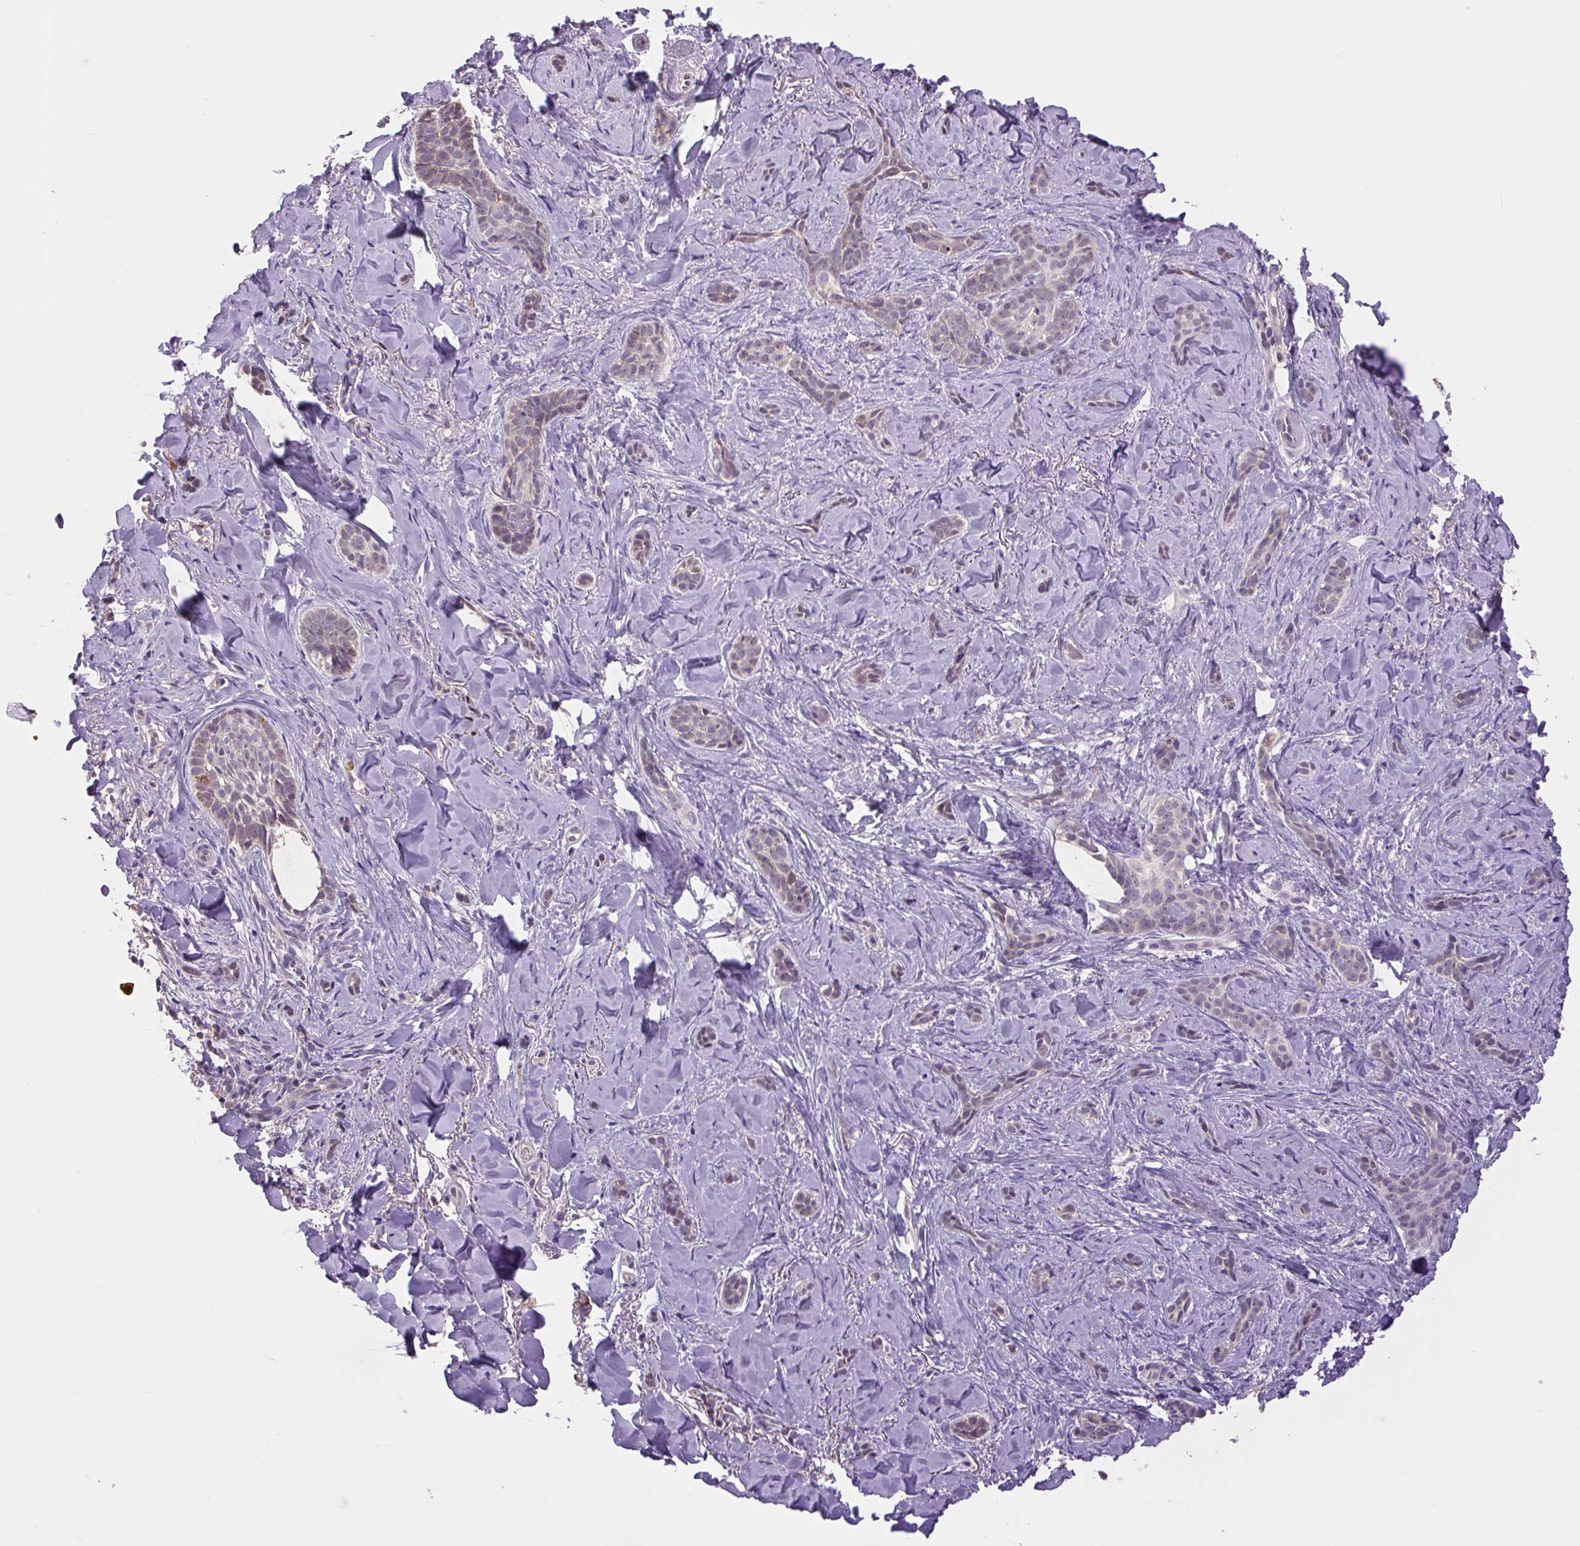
{"staining": {"intensity": "weak", "quantity": "<25%", "location": "cytoplasmic/membranous"}, "tissue": "skin cancer", "cell_type": "Tumor cells", "image_type": "cancer", "snomed": [{"axis": "morphology", "description": "Basal cell carcinoma"}, {"axis": "topography", "description": "Skin"}], "caption": "Human skin cancer (basal cell carcinoma) stained for a protein using IHC reveals no expression in tumor cells.", "gene": "SGF29", "patient": {"sex": "female", "age": 55}}